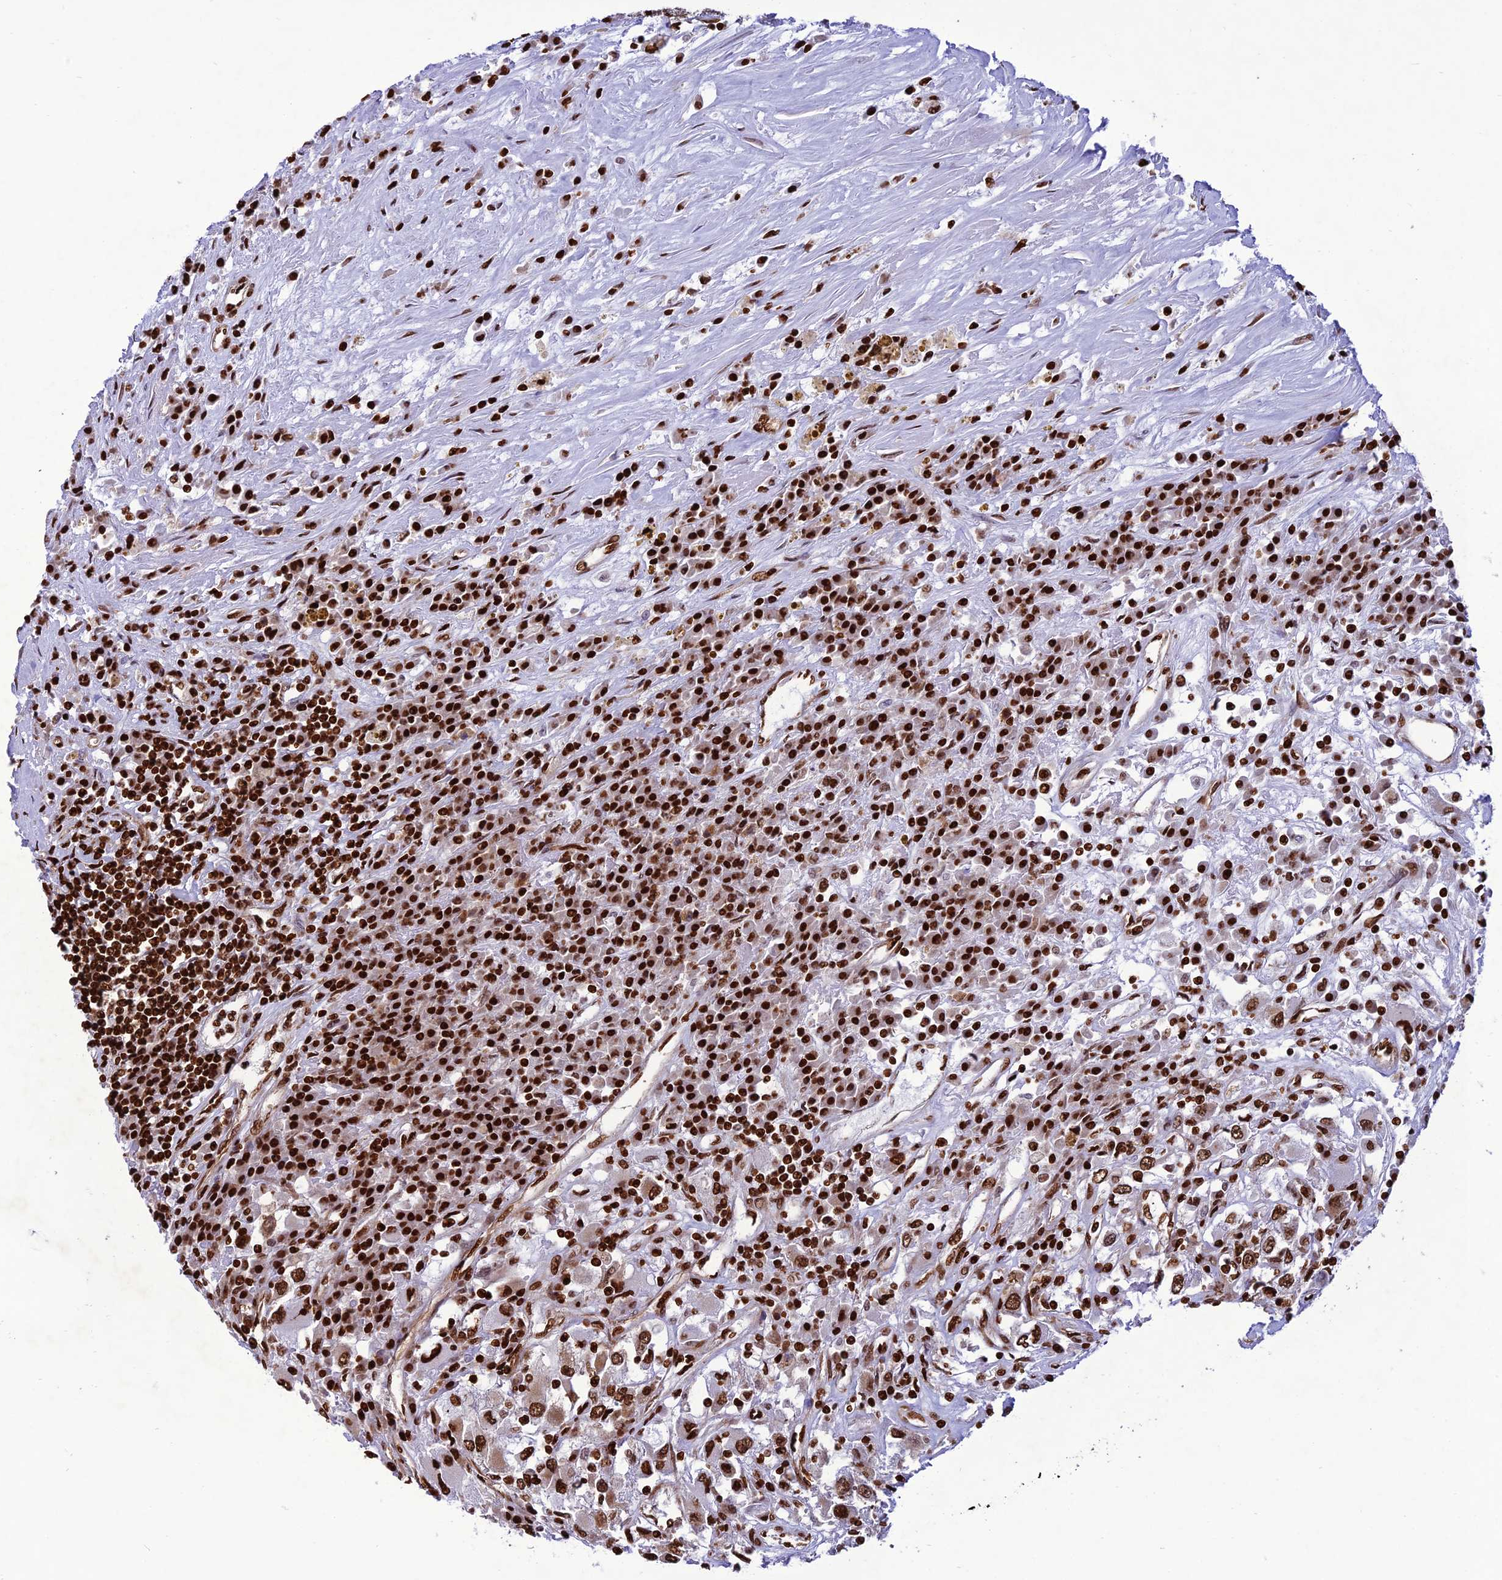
{"staining": {"intensity": "moderate", "quantity": ">75%", "location": "nuclear"}, "tissue": "renal cancer", "cell_type": "Tumor cells", "image_type": "cancer", "snomed": [{"axis": "morphology", "description": "Adenocarcinoma, NOS"}, {"axis": "topography", "description": "Kidney"}], "caption": "Renal adenocarcinoma stained with immunohistochemistry demonstrates moderate nuclear staining in approximately >75% of tumor cells. Immunohistochemistry (ihc) stains the protein of interest in brown and the nuclei are stained blue.", "gene": "INO80E", "patient": {"sex": "female", "age": 52}}